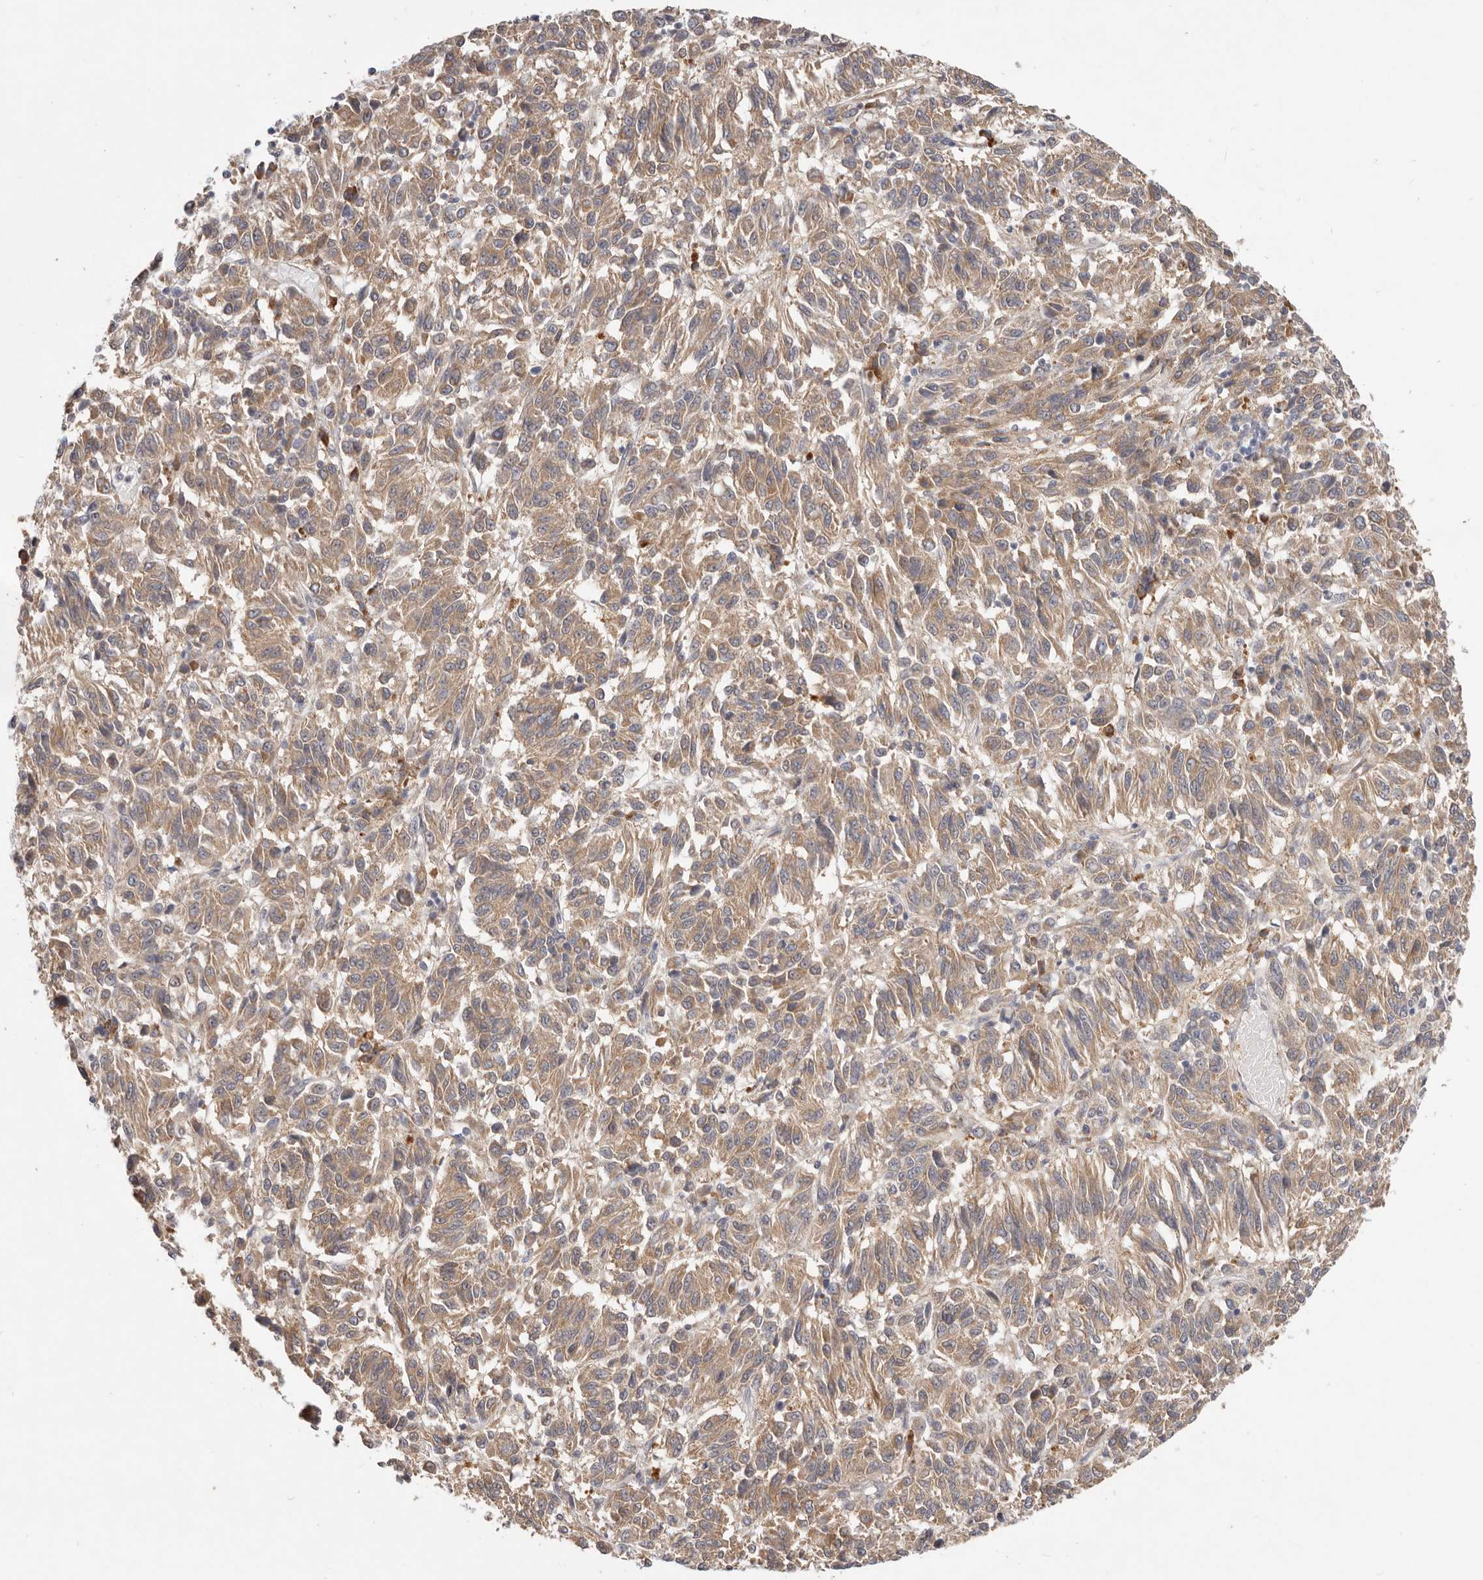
{"staining": {"intensity": "moderate", "quantity": ">75%", "location": "cytoplasmic/membranous"}, "tissue": "melanoma", "cell_type": "Tumor cells", "image_type": "cancer", "snomed": [{"axis": "morphology", "description": "Malignant melanoma, Metastatic site"}, {"axis": "topography", "description": "Lung"}], "caption": "Immunohistochemistry (IHC) image of human malignant melanoma (metastatic site) stained for a protein (brown), which demonstrates medium levels of moderate cytoplasmic/membranous expression in approximately >75% of tumor cells.", "gene": "WDR77", "patient": {"sex": "male", "age": 64}}